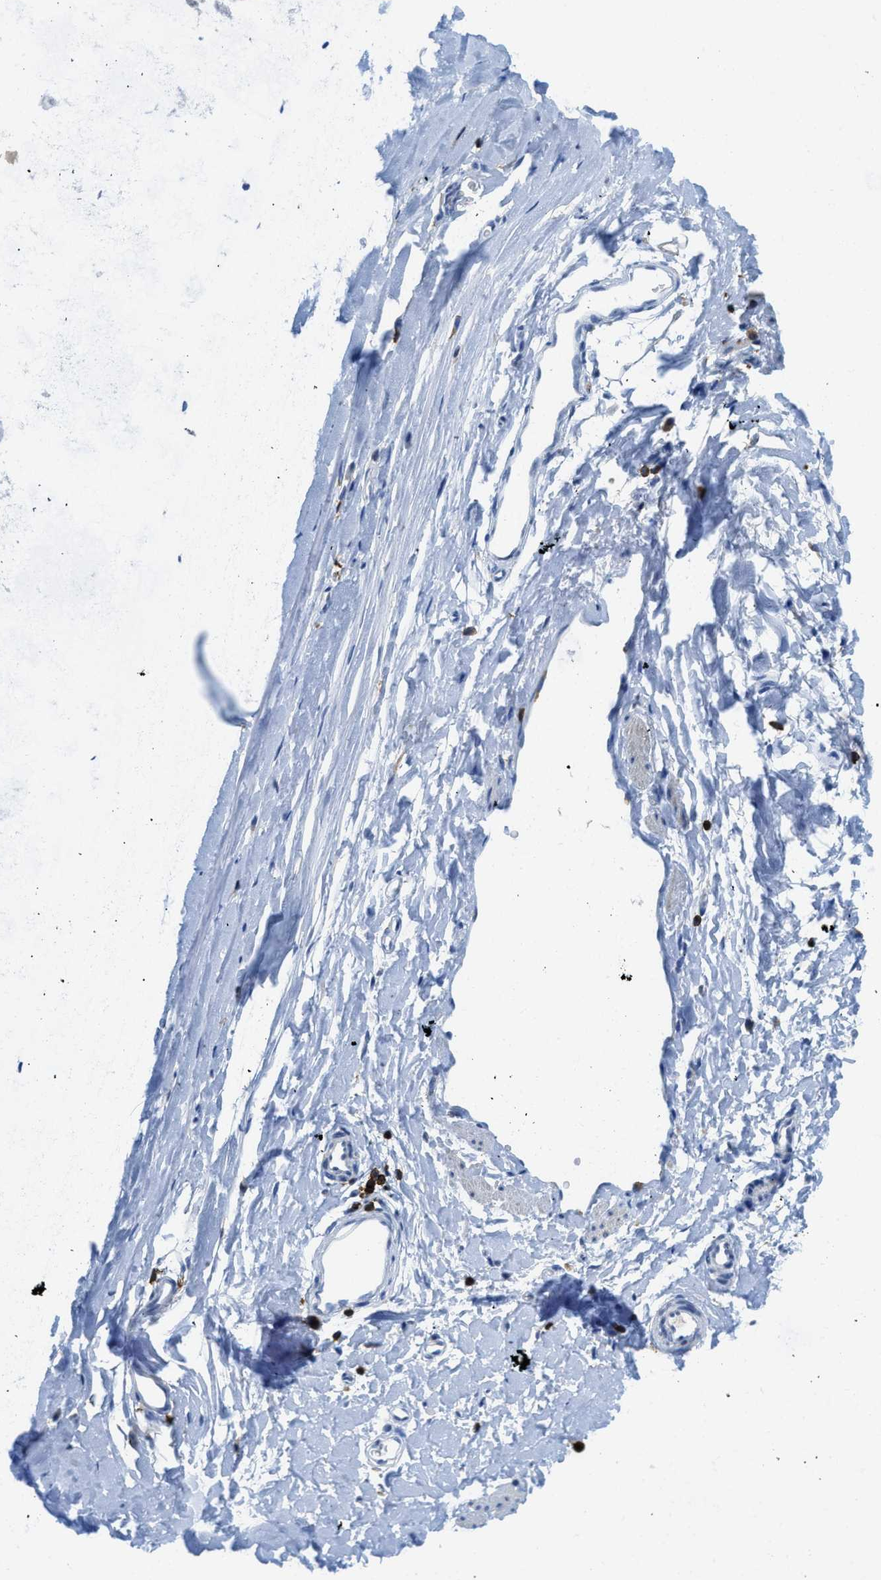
{"staining": {"intensity": "negative", "quantity": "none", "location": "none"}, "tissue": "adipose tissue", "cell_type": "Adipocytes", "image_type": "normal", "snomed": [{"axis": "morphology", "description": "Normal tissue, NOS"}, {"axis": "topography", "description": "Cartilage tissue"}, {"axis": "topography", "description": "Bronchus"}], "caption": "A histopathology image of adipose tissue stained for a protein exhibits no brown staining in adipocytes. The staining was performed using DAB to visualize the protein expression in brown, while the nuclei were stained in blue with hematoxylin (Magnification: 20x).", "gene": "FAM151A", "patient": {"sex": "female", "age": 53}}